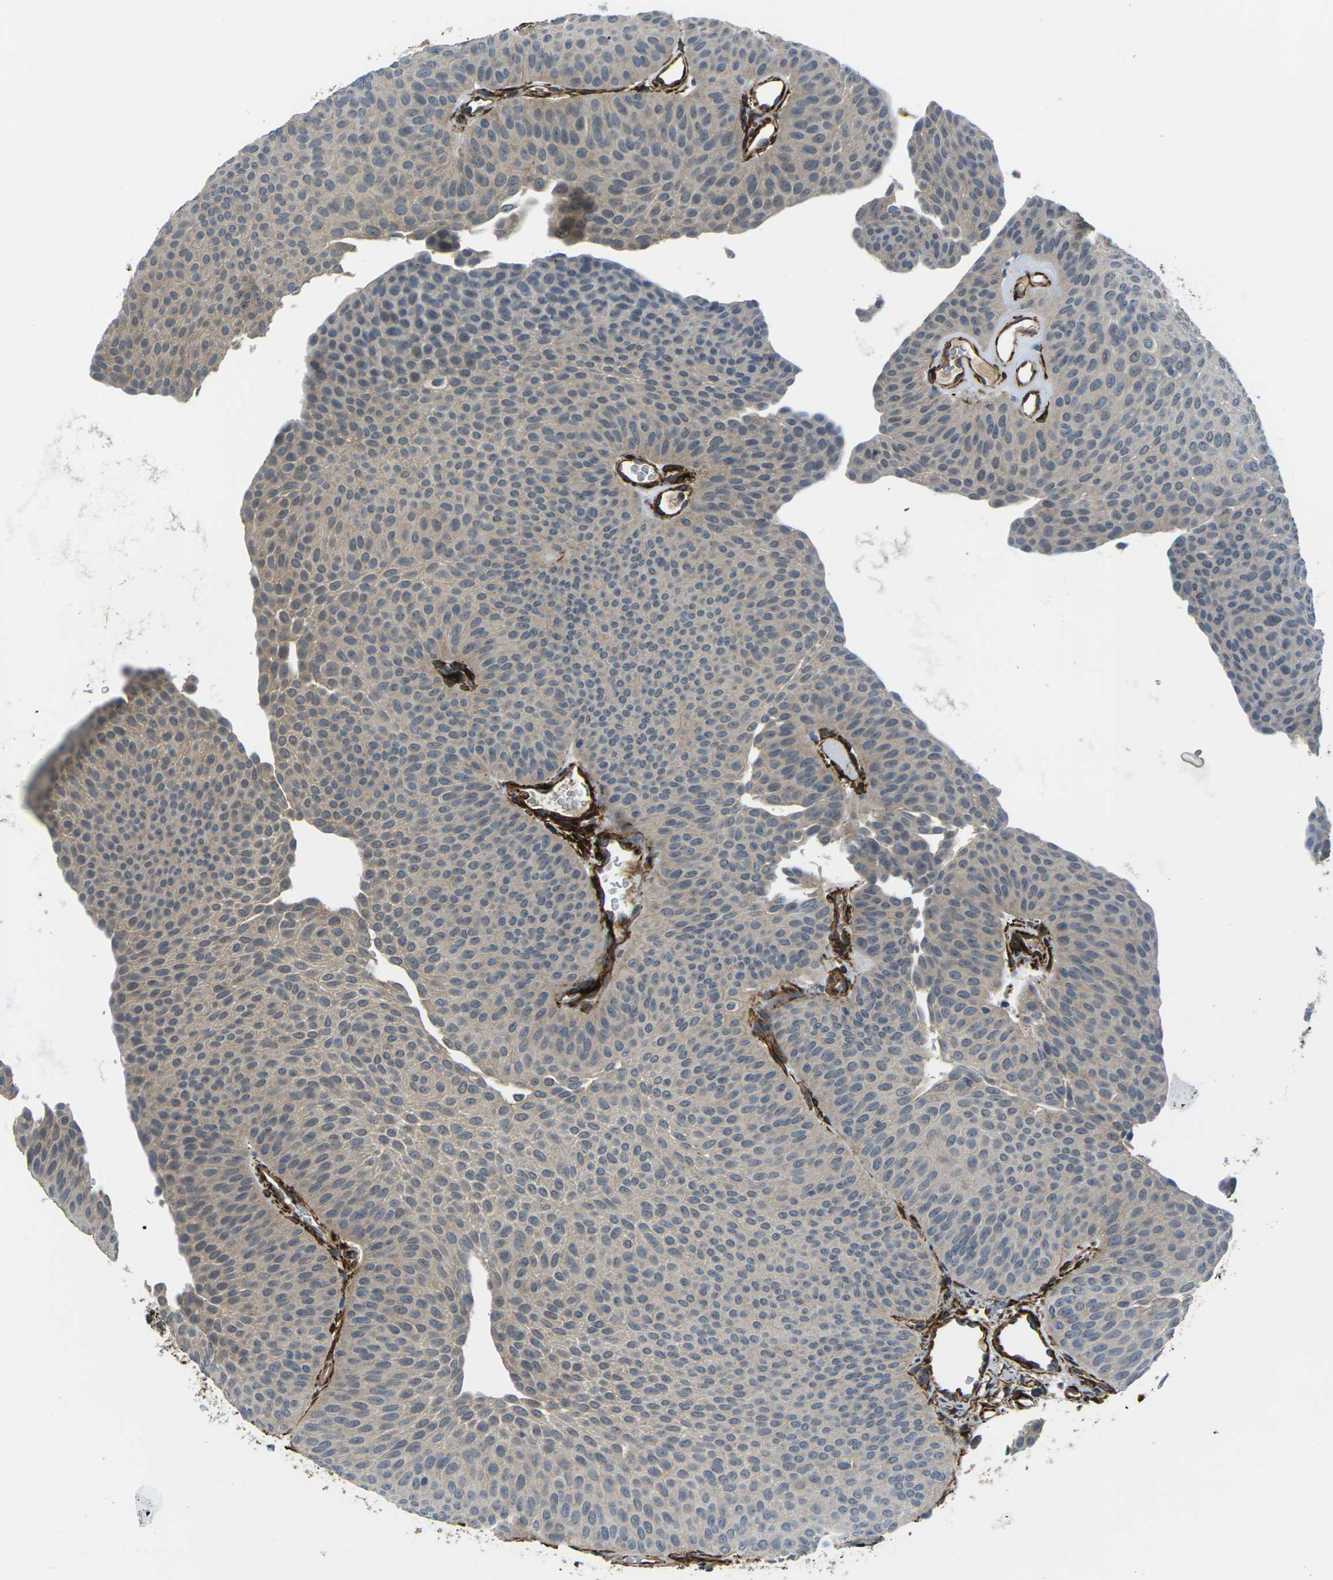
{"staining": {"intensity": "negative", "quantity": "none", "location": "none"}, "tissue": "urothelial cancer", "cell_type": "Tumor cells", "image_type": "cancer", "snomed": [{"axis": "morphology", "description": "Urothelial carcinoma, Low grade"}, {"axis": "topography", "description": "Urinary bladder"}], "caption": "Urothelial carcinoma (low-grade) was stained to show a protein in brown. There is no significant positivity in tumor cells.", "gene": "GRAMD1C", "patient": {"sex": "female", "age": 60}}